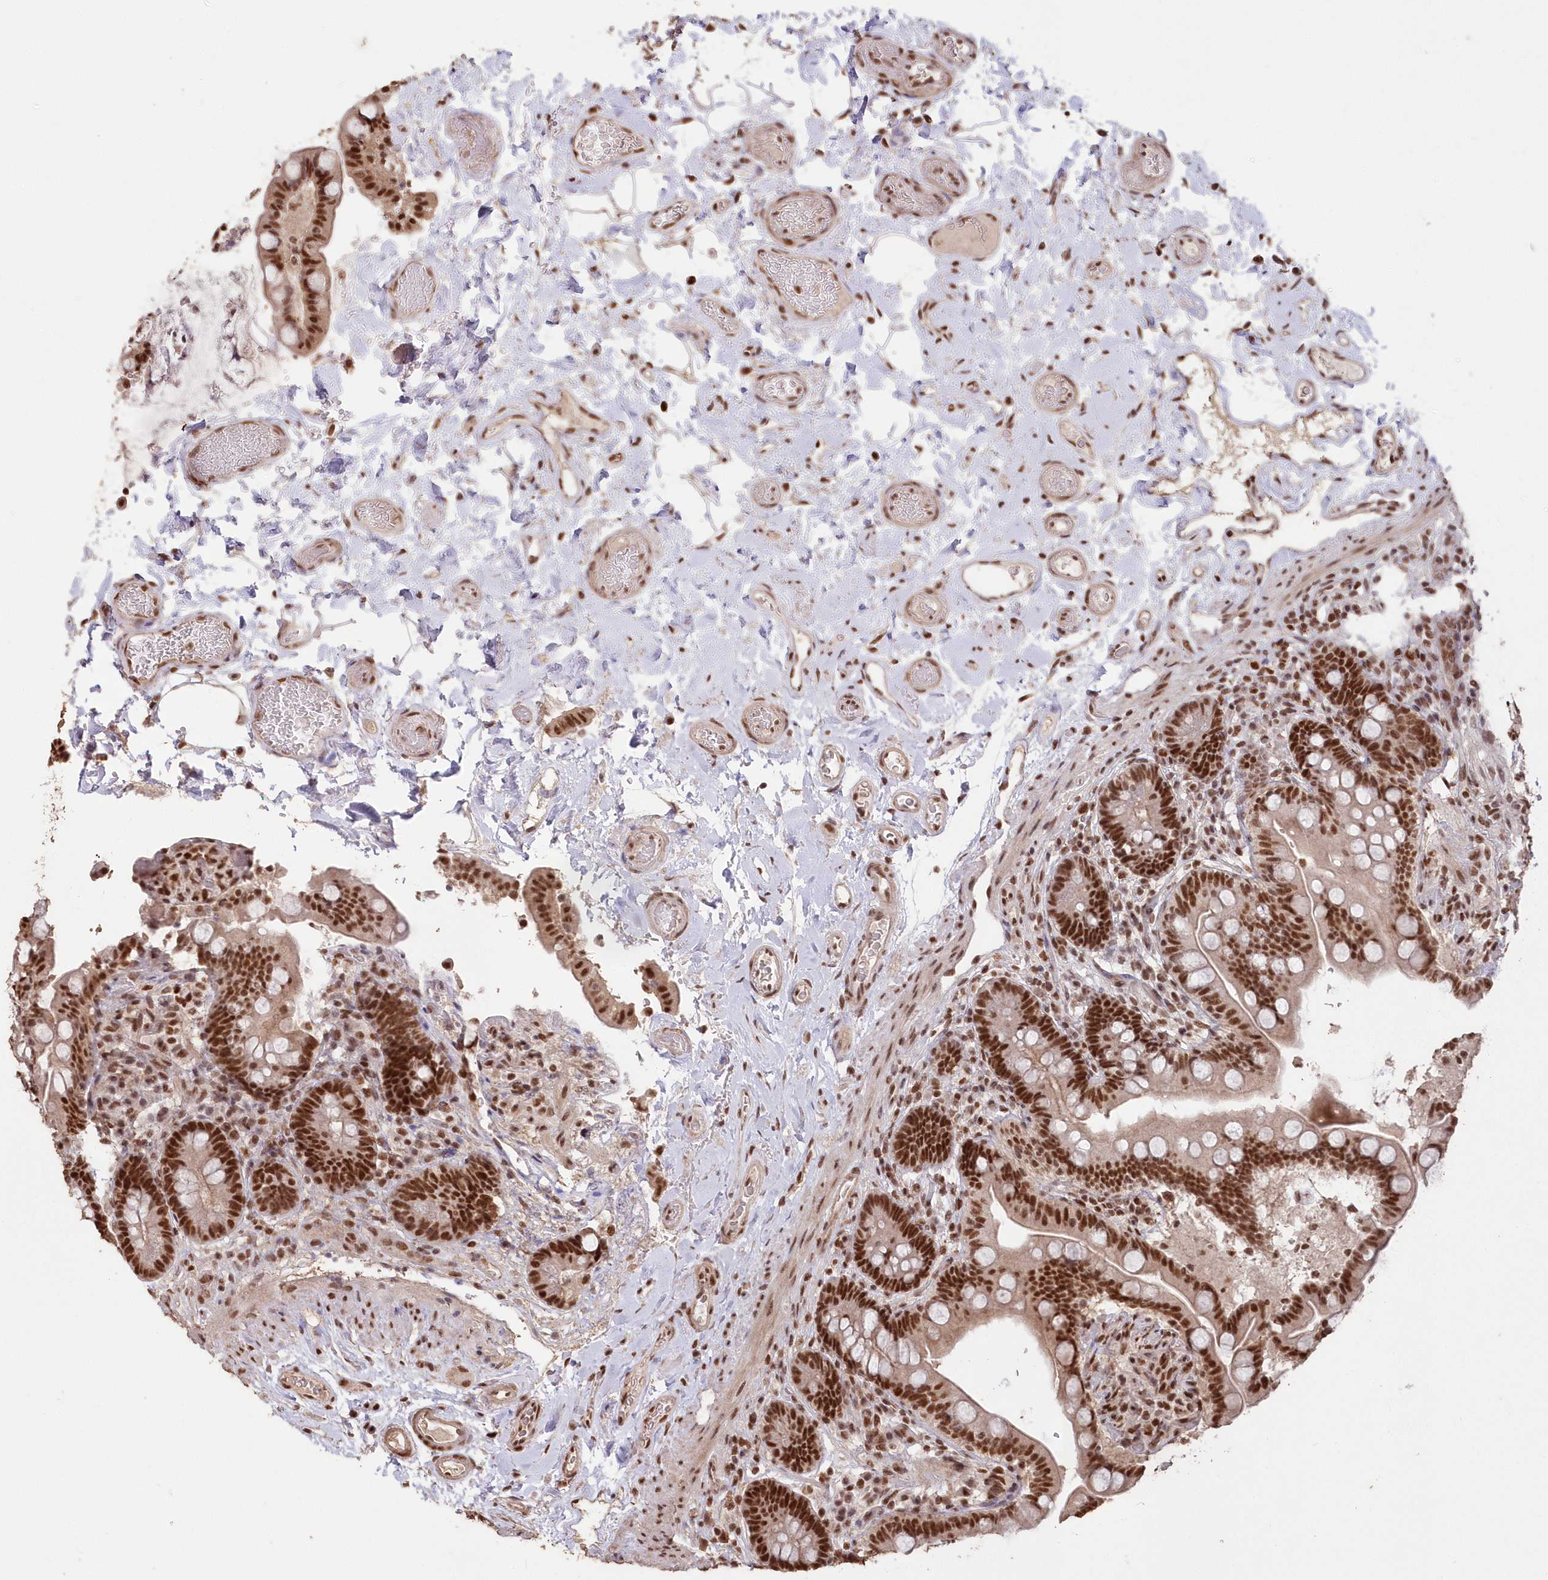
{"staining": {"intensity": "moderate", "quantity": ">75%", "location": "nuclear"}, "tissue": "colon", "cell_type": "Endothelial cells", "image_type": "normal", "snomed": [{"axis": "morphology", "description": "Normal tissue, NOS"}, {"axis": "topography", "description": "Smooth muscle"}, {"axis": "topography", "description": "Colon"}], "caption": "A brown stain shows moderate nuclear expression of a protein in endothelial cells of normal colon.", "gene": "PDS5A", "patient": {"sex": "male", "age": 73}}